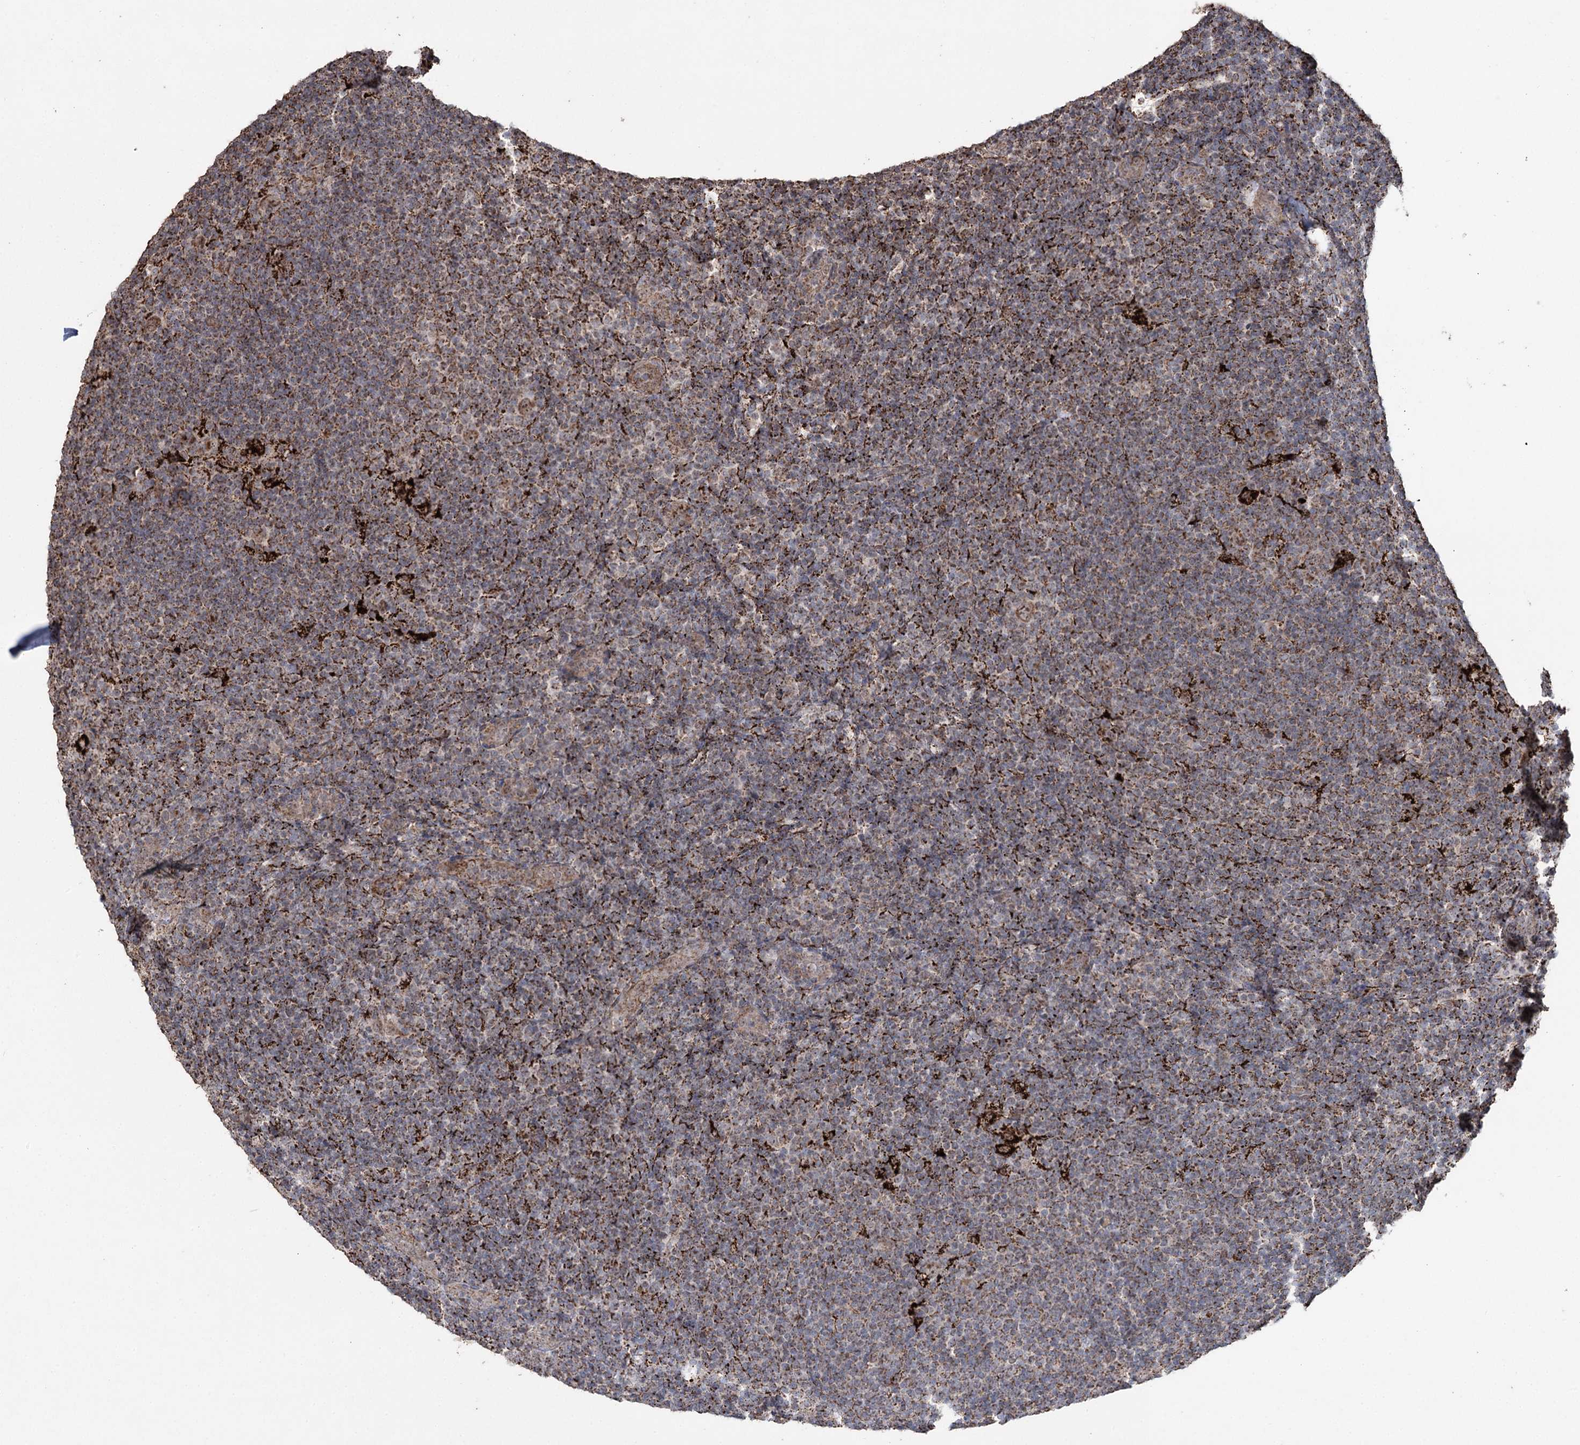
{"staining": {"intensity": "strong", "quantity": ">75%", "location": "cytoplasmic/membranous"}, "tissue": "lymphoma", "cell_type": "Tumor cells", "image_type": "cancer", "snomed": [{"axis": "morphology", "description": "Hodgkin's disease, NOS"}, {"axis": "topography", "description": "Lymph node"}], "caption": "Hodgkin's disease tissue reveals strong cytoplasmic/membranous positivity in about >75% of tumor cells", "gene": "SLF2", "patient": {"sex": "female", "age": 57}}